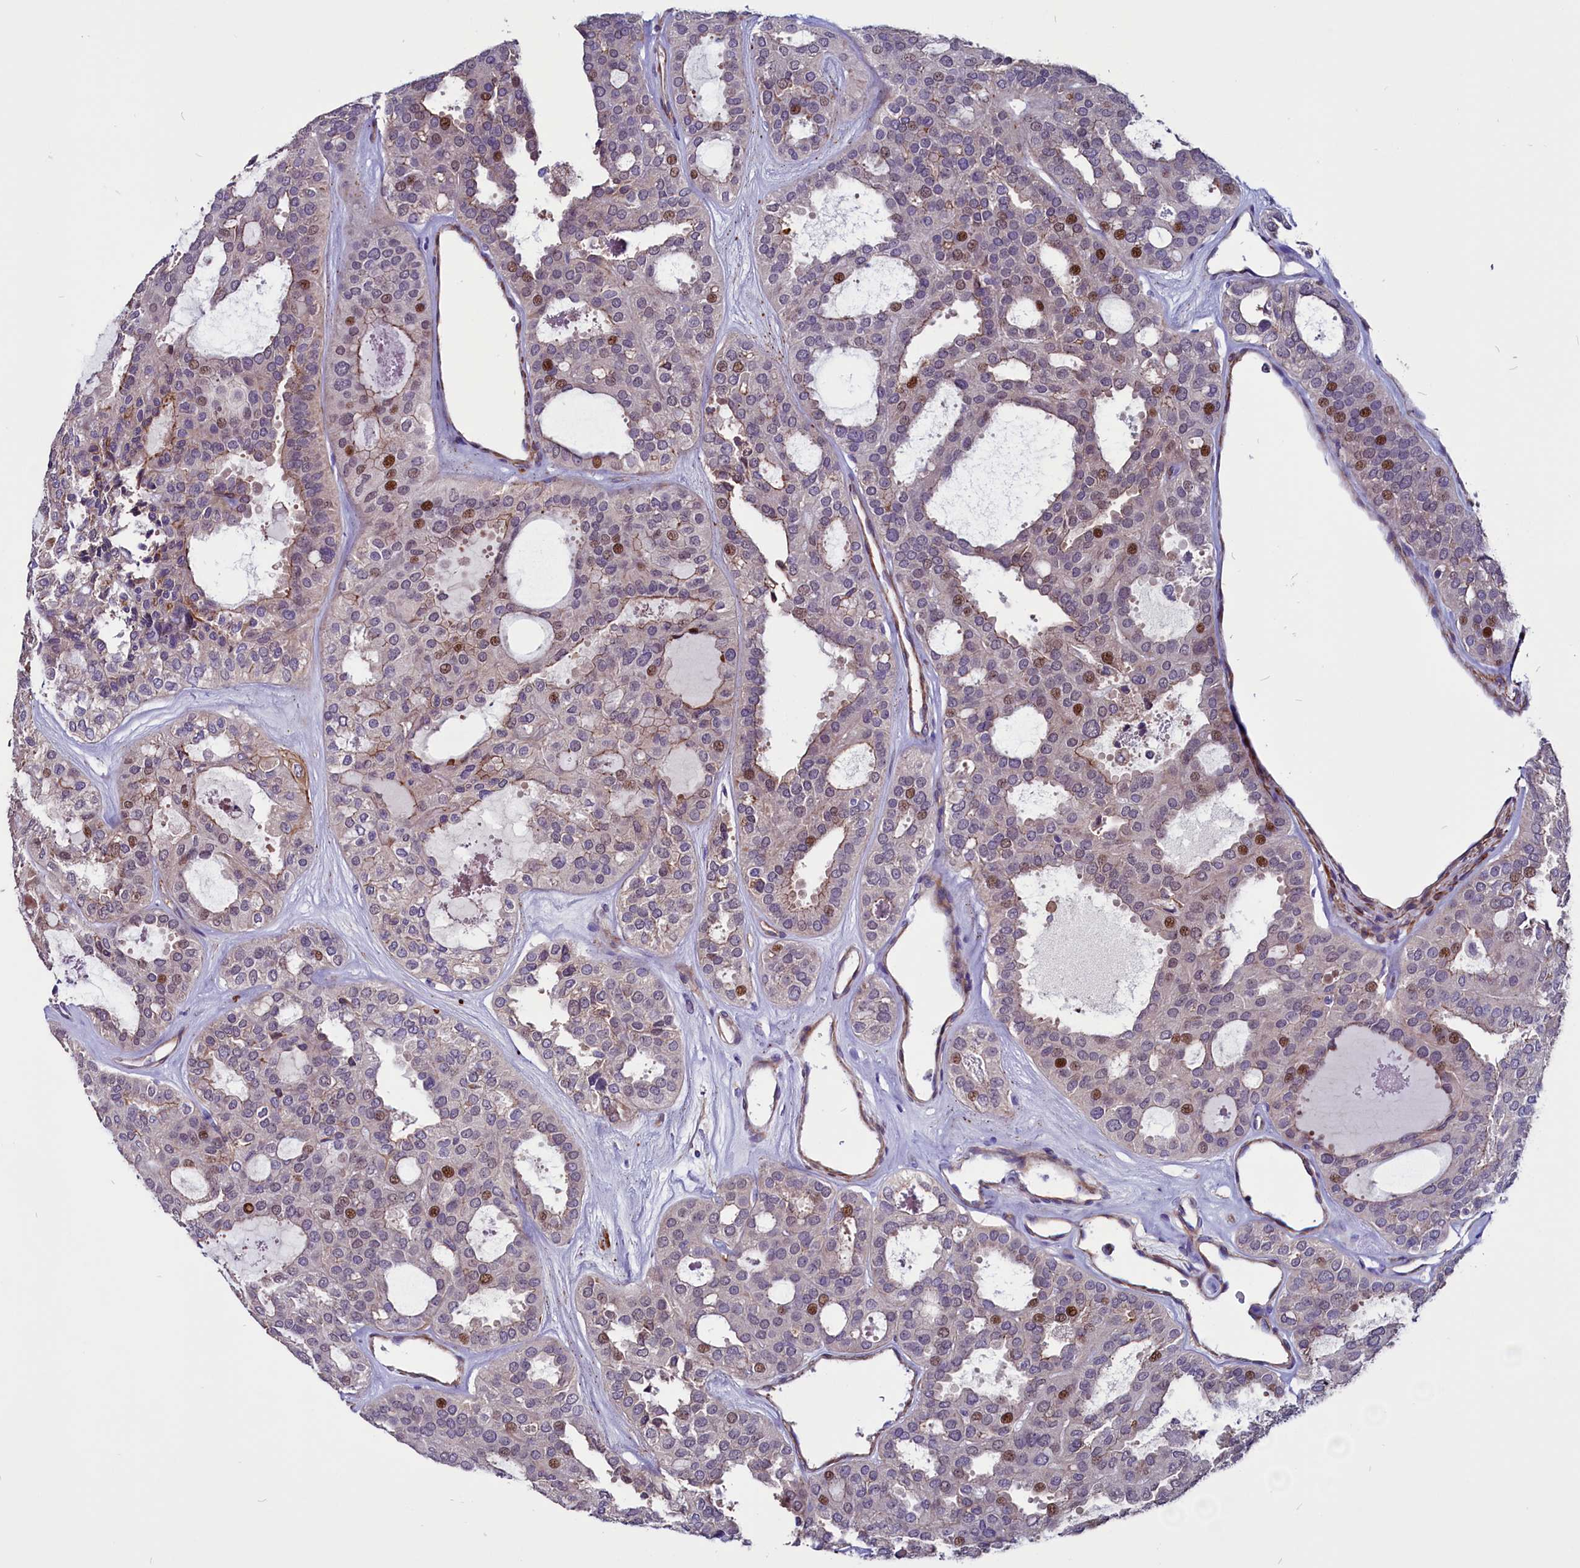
{"staining": {"intensity": "moderate", "quantity": "<25%", "location": "cytoplasmic/membranous,nuclear"}, "tissue": "thyroid cancer", "cell_type": "Tumor cells", "image_type": "cancer", "snomed": [{"axis": "morphology", "description": "Follicular adenoma carcinoma, NOS"}, {"axis": "topography", "description": "Thyroid gland"}], "caption": "Thyroid follicular adenoma carcinoma stained for a protein demonstrates moderate cytoplasmic/membranous and nuclear positivity in tumor cells.", "gene": "ZNF749", "patient": {"sex": "male", "age": 75}}